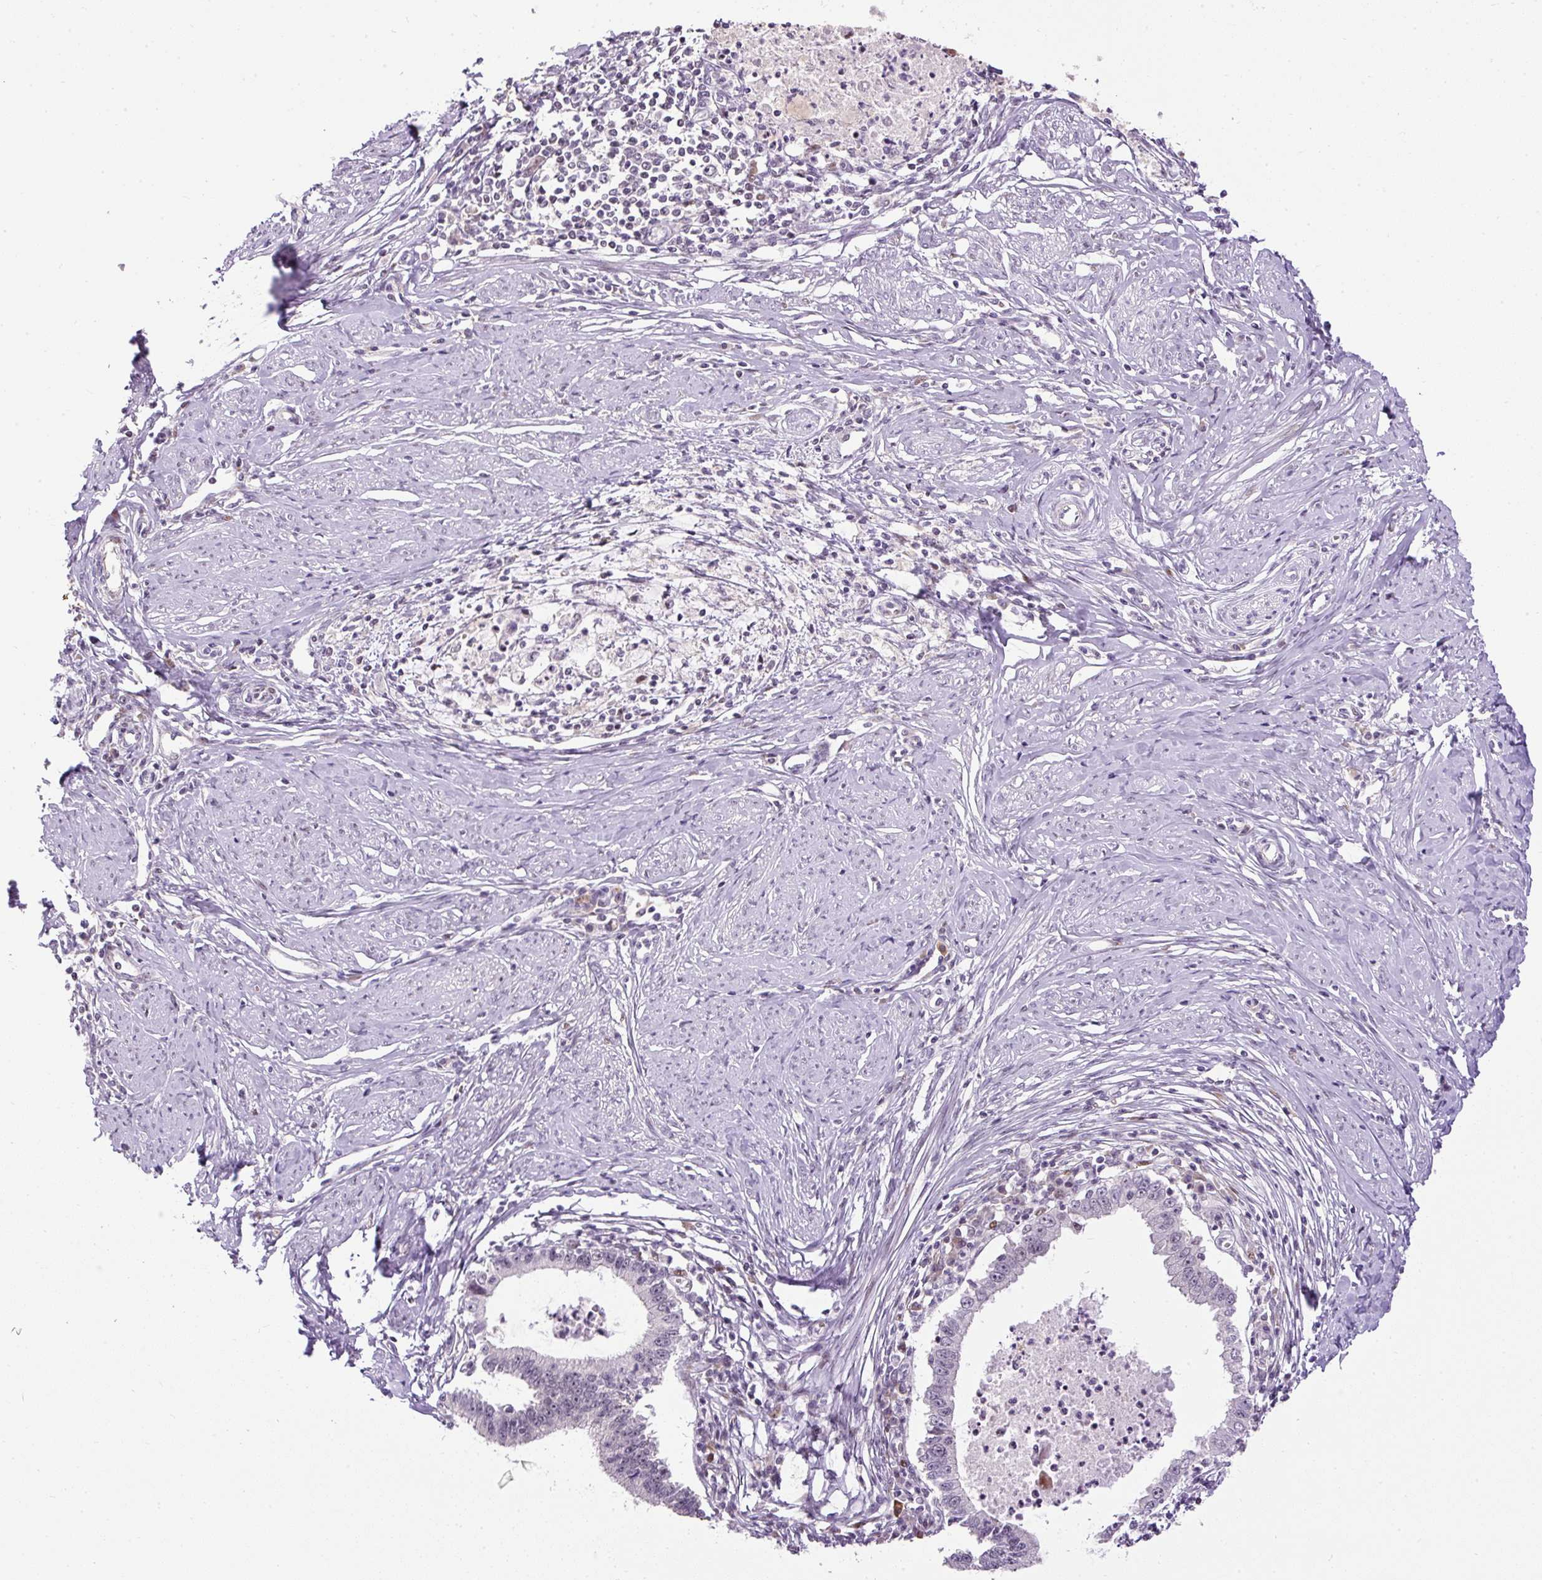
{"staining": {"intensity": "moderate", "quantity": "<25%", "location": "nuclear"}, "tissue": "cervical cancer", "cell_type": "Tumor cells", "image_type": "cancer", "snomed": [{"axis": "morphology", "description": "Adenocarcinoma, NOS"}, {"axis": "topography", "description": "Cervix"}], "caption": "The image reveals immunohistochemical staining of adenocarcinoma (cervical). There is moderate nuclear positivity is present in about <25% of tumor cells.", "gene": "ARHGEF18", "patient": {"sex": "female", "age": 36}}